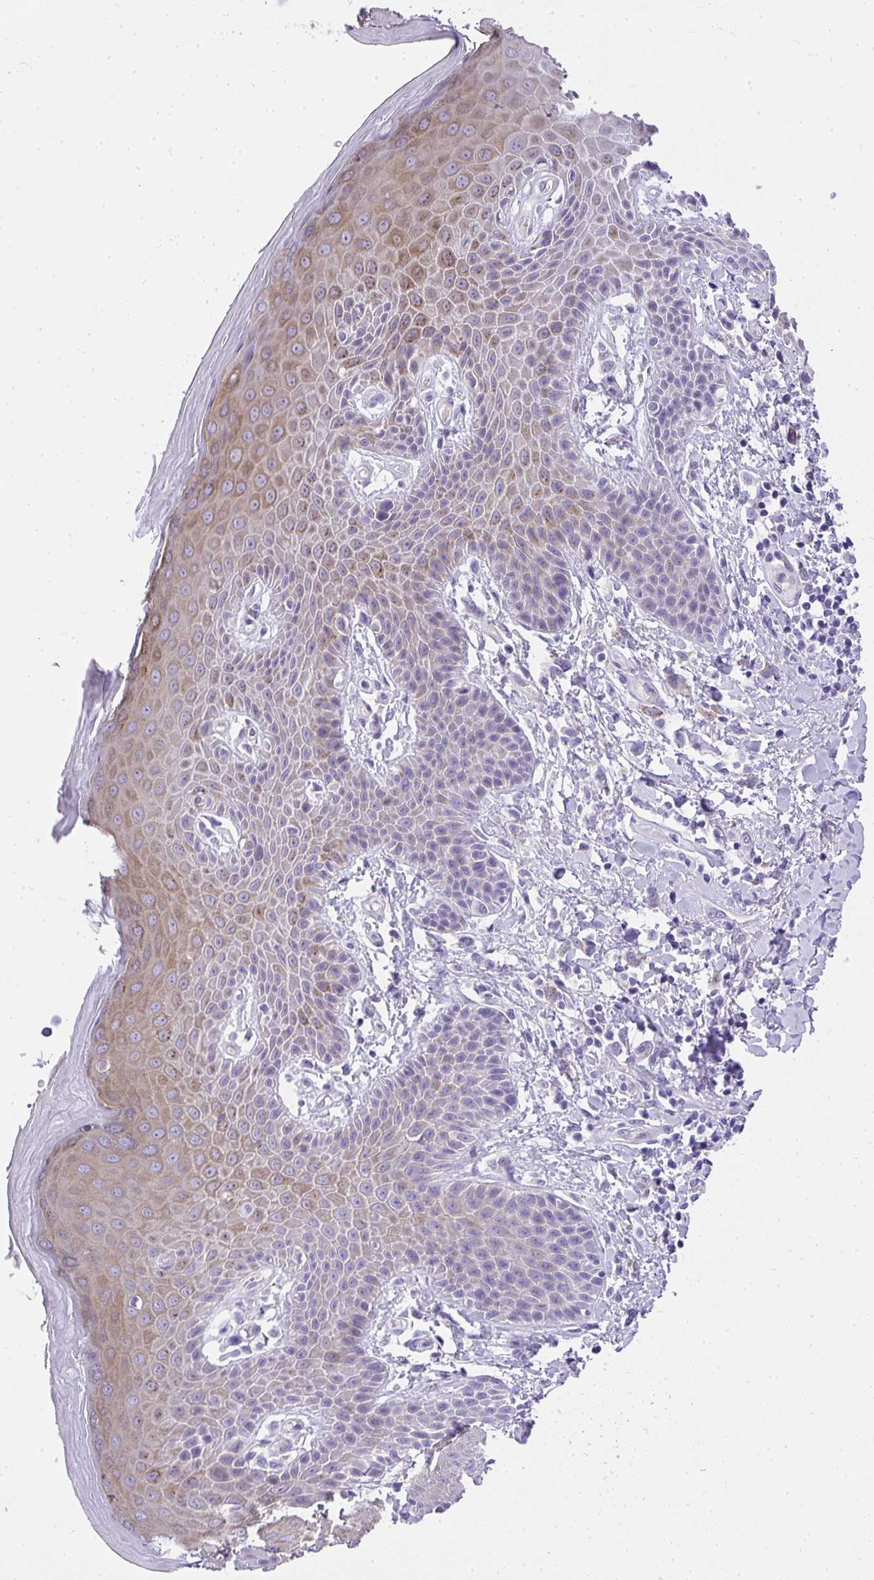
{"staining": {"intensity": "moderate", "quantity": ">75%", "location": "cytoplasmic/membranous"}, "tissue": "skin", "cell_type": "Epidermal cells", "image_type": "normal", "snomed": [{"axis": "morphology", "description": "Normal tissue, NOS"}, {"axis": "topography", "description": "Anal"}, {"axis": "topography", "description": "Peripheral nerve tissue"}], "caption": "This histopathology image demonstrates immunohistochemistry staining of benign skin, with medium moderate cytoplasmic/membranous staining in approximately >75% of epidermal cells.", "gene": "ADRA2C", "patient": {"sex": "male", "age": 51}}